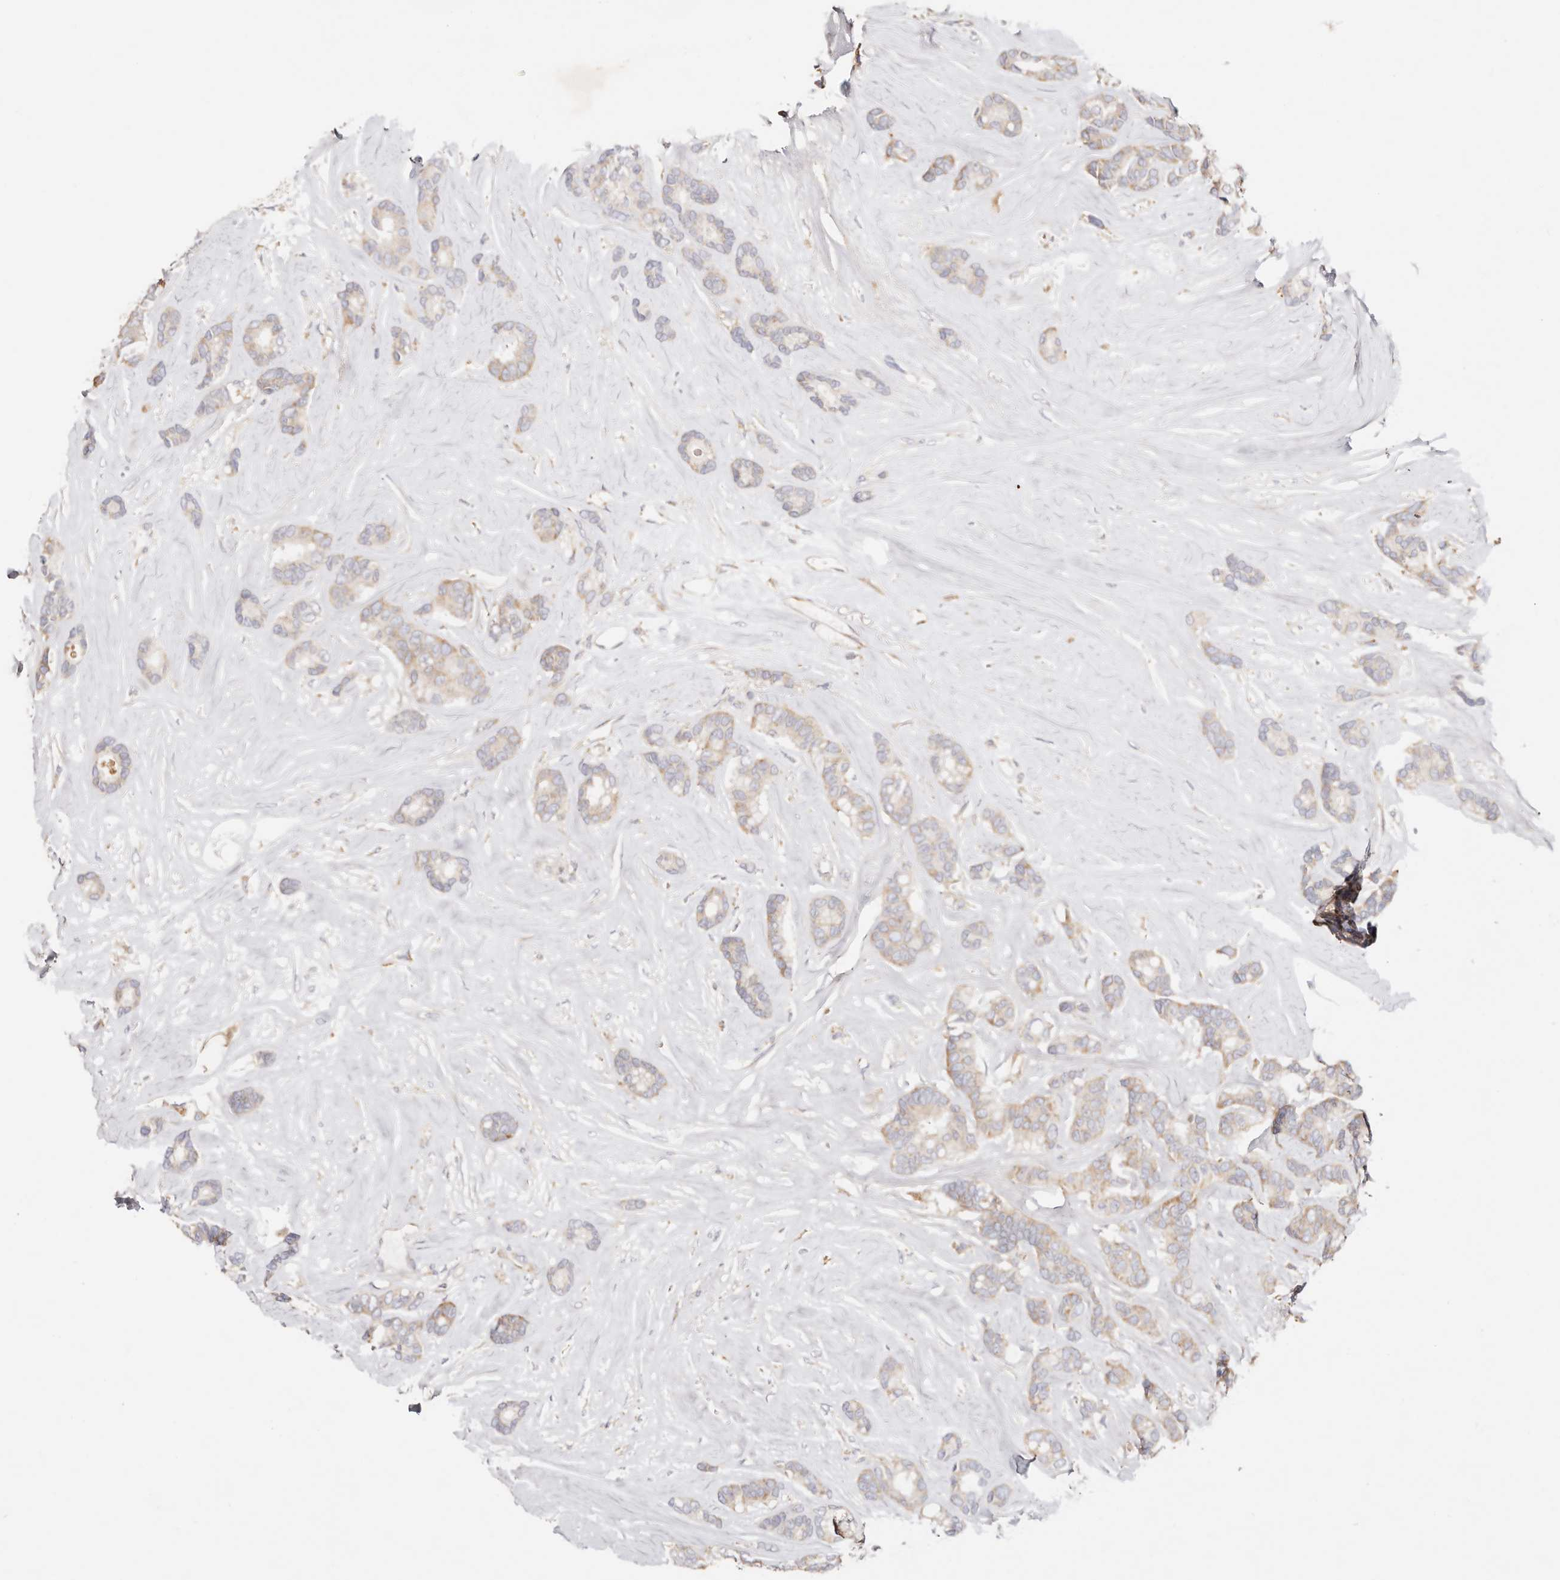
{"staining": {"intensity": "weak", "quantity": "25%-75%", "location": "cytoplasmic/membranous"}, "tissue": "breast cancer", "cell_type": "Tumor cells", "image_type": "cancer", "snomed": [{"axis": "morphology", "description": "Duct carcinoma"}, {"axis": "topography", "description": "Breast"}], "caption": "Approximately 25%-75% of tumor cells in human breast intraductal carcinoma exhibit weak cytoplasmic/membranous protein expression as visualized by brown immunohistochemical staining.", "gene": "GNA13", "patient": {"sex": "female", "age": 87}}